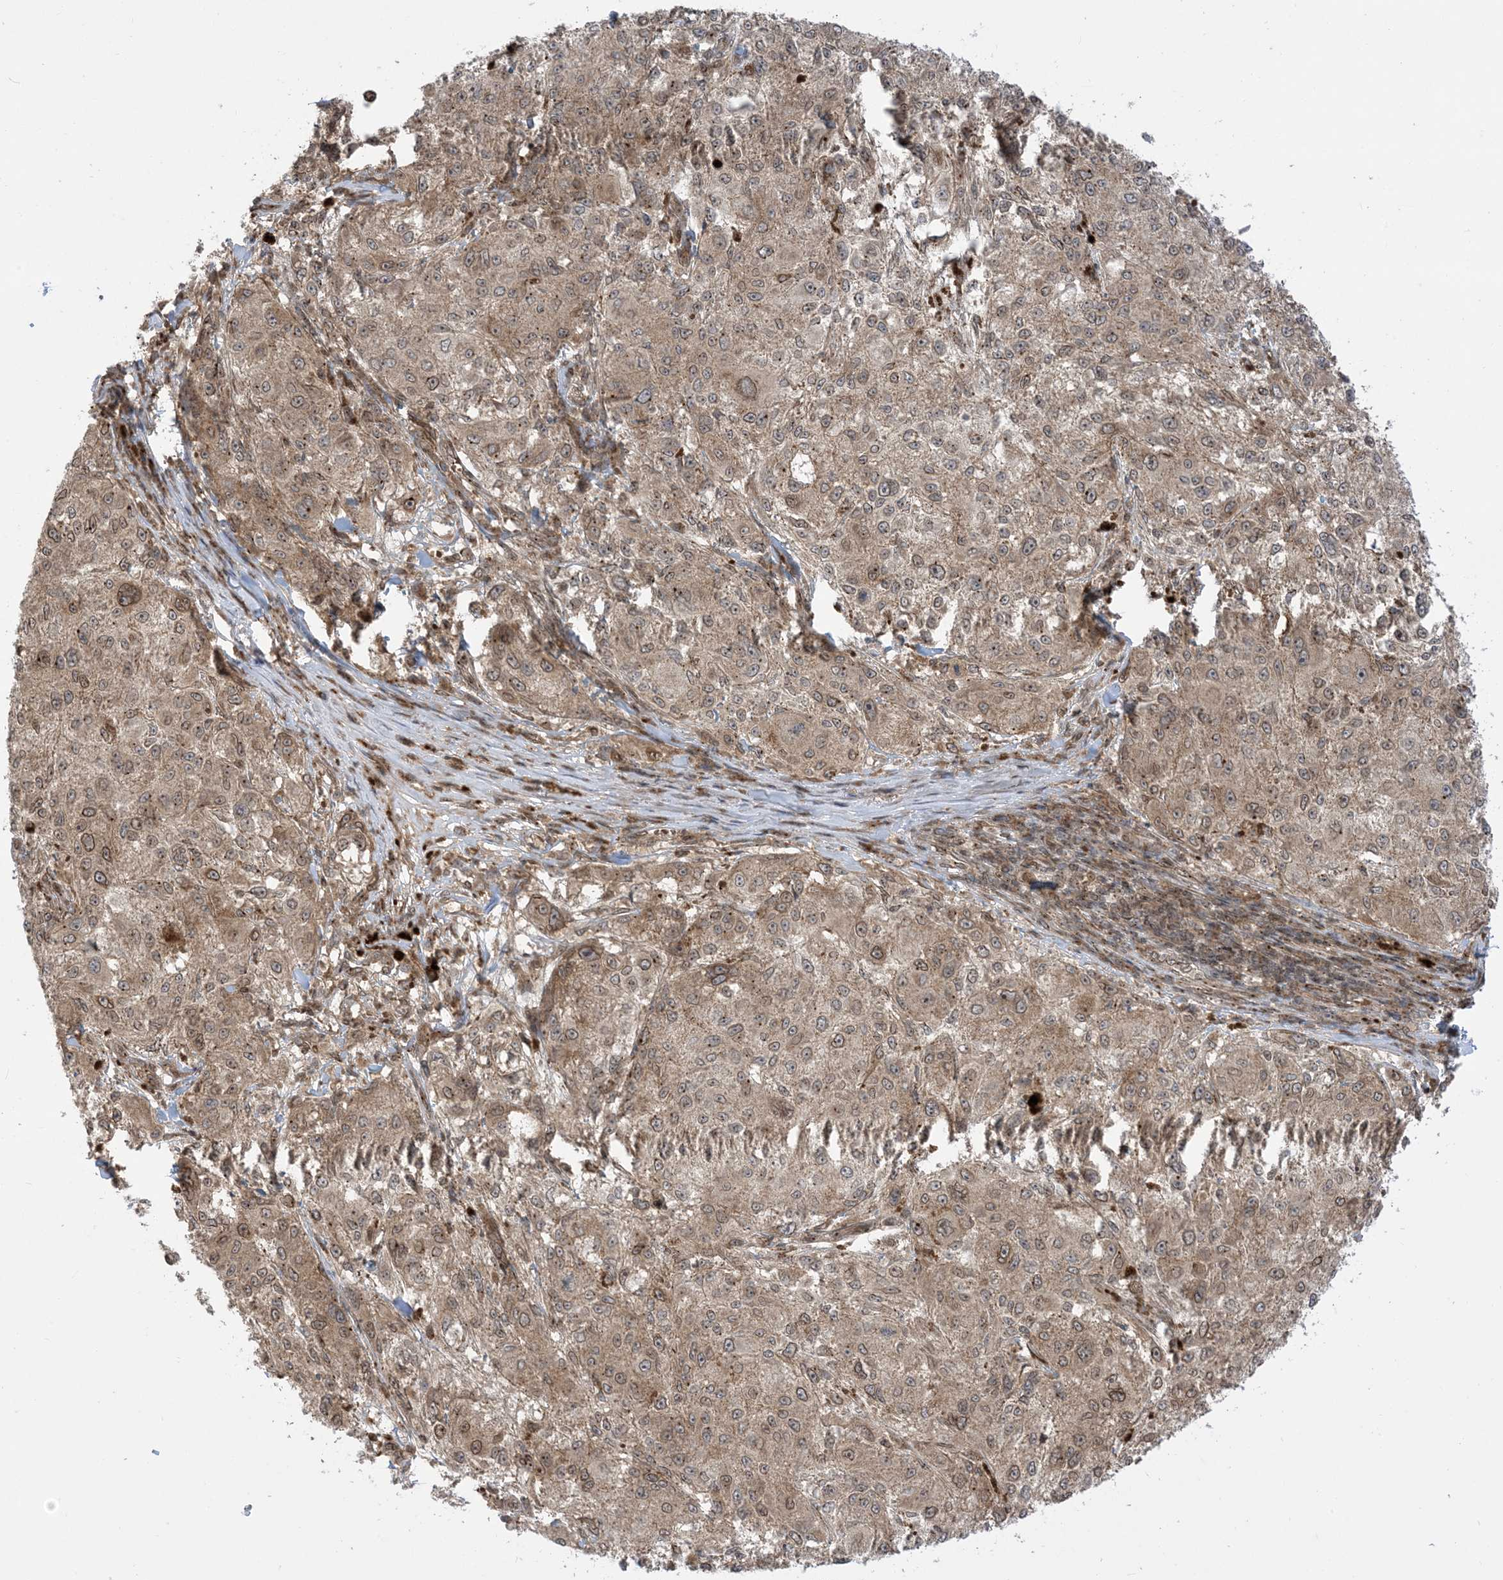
{"staining": {"intensity": "moderate", "quantity": ">75%", "location": "cytoplasmic/membranous"}, "tissue": "melanoma", "cell_type": "Tumor cells", "image_type": "cancer", "snomed": [{"axis": "morphology", "description": "Necrosis, NOS"}, {"axis": "morphology", "description": "Malignant melanoma, NOS"}, {"axis": "topography", "description": "Skin"}], "caption": "Malignant melanoma tissue displays moderate cytoplasmic/membranous expression in about >75% of tumor cells, visualized by immunohistochemistry.", "gene": "CASP4", "patient": {"sex": "female", "age": 87}}